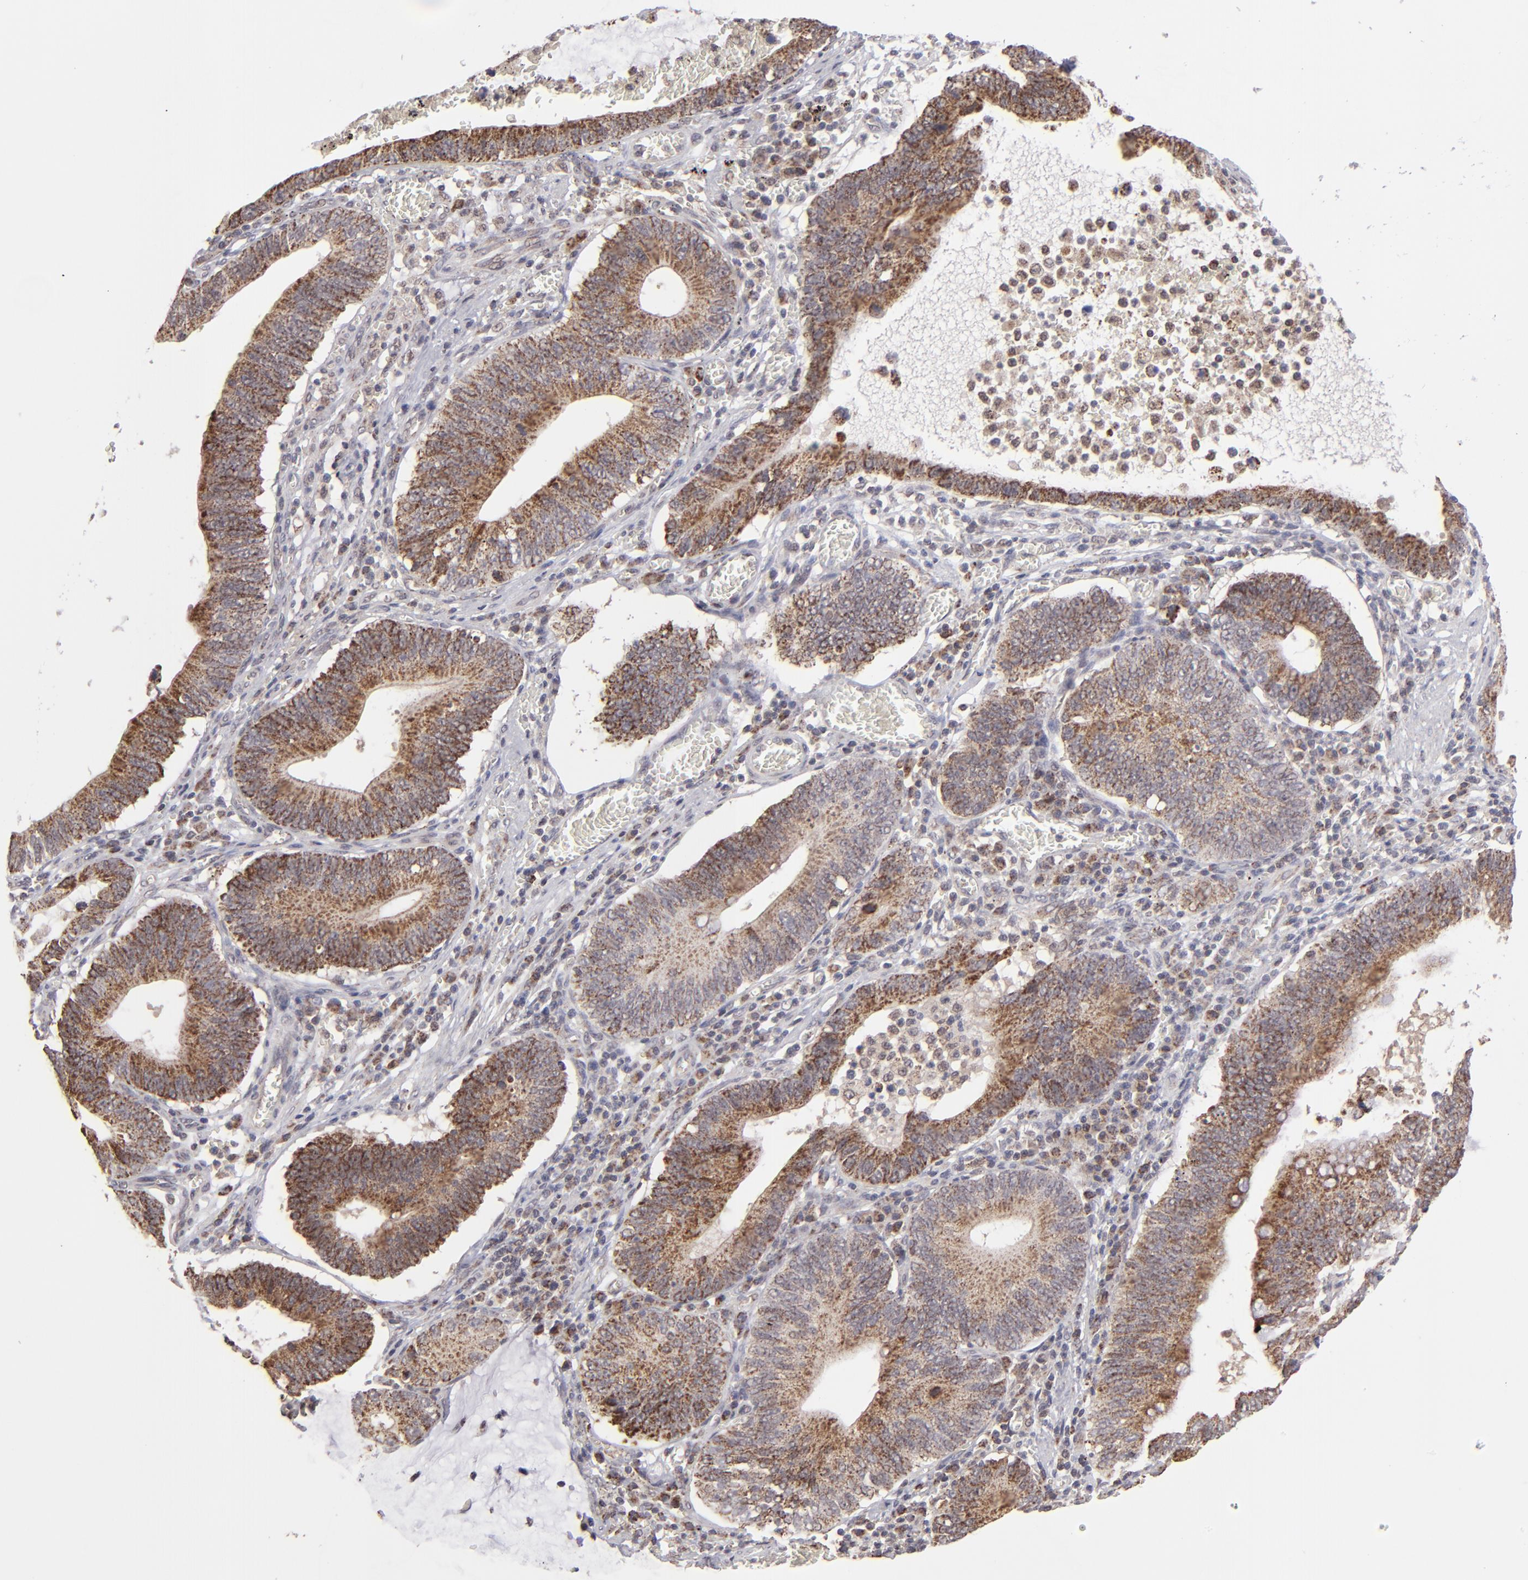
{"staining": {"intensity": "moderate", "quantity": ">75%", "location": "cytoplasmic/membranous"}, "tissue": "stomach cancer", "cell_type": "Tumor cells", "image_type": "cancer", "snomed": [{"axis": "morphology", "description": "Adenocarcinoma, NOS"}, {"axis": "topography", "description": "Stomach"}, {"axis": "topography", "description": "Gastric cardia"}], "caption": "Immunohistochemistry (IHC) of human stomach cancer (adenocarcinoma) reveals medium levels of moderate cytoplasmic/membranous positivity in approximately >75% of tumor cells.", "gene": "SLC15A1", "patient": {"sex": "male", "age": 59}}